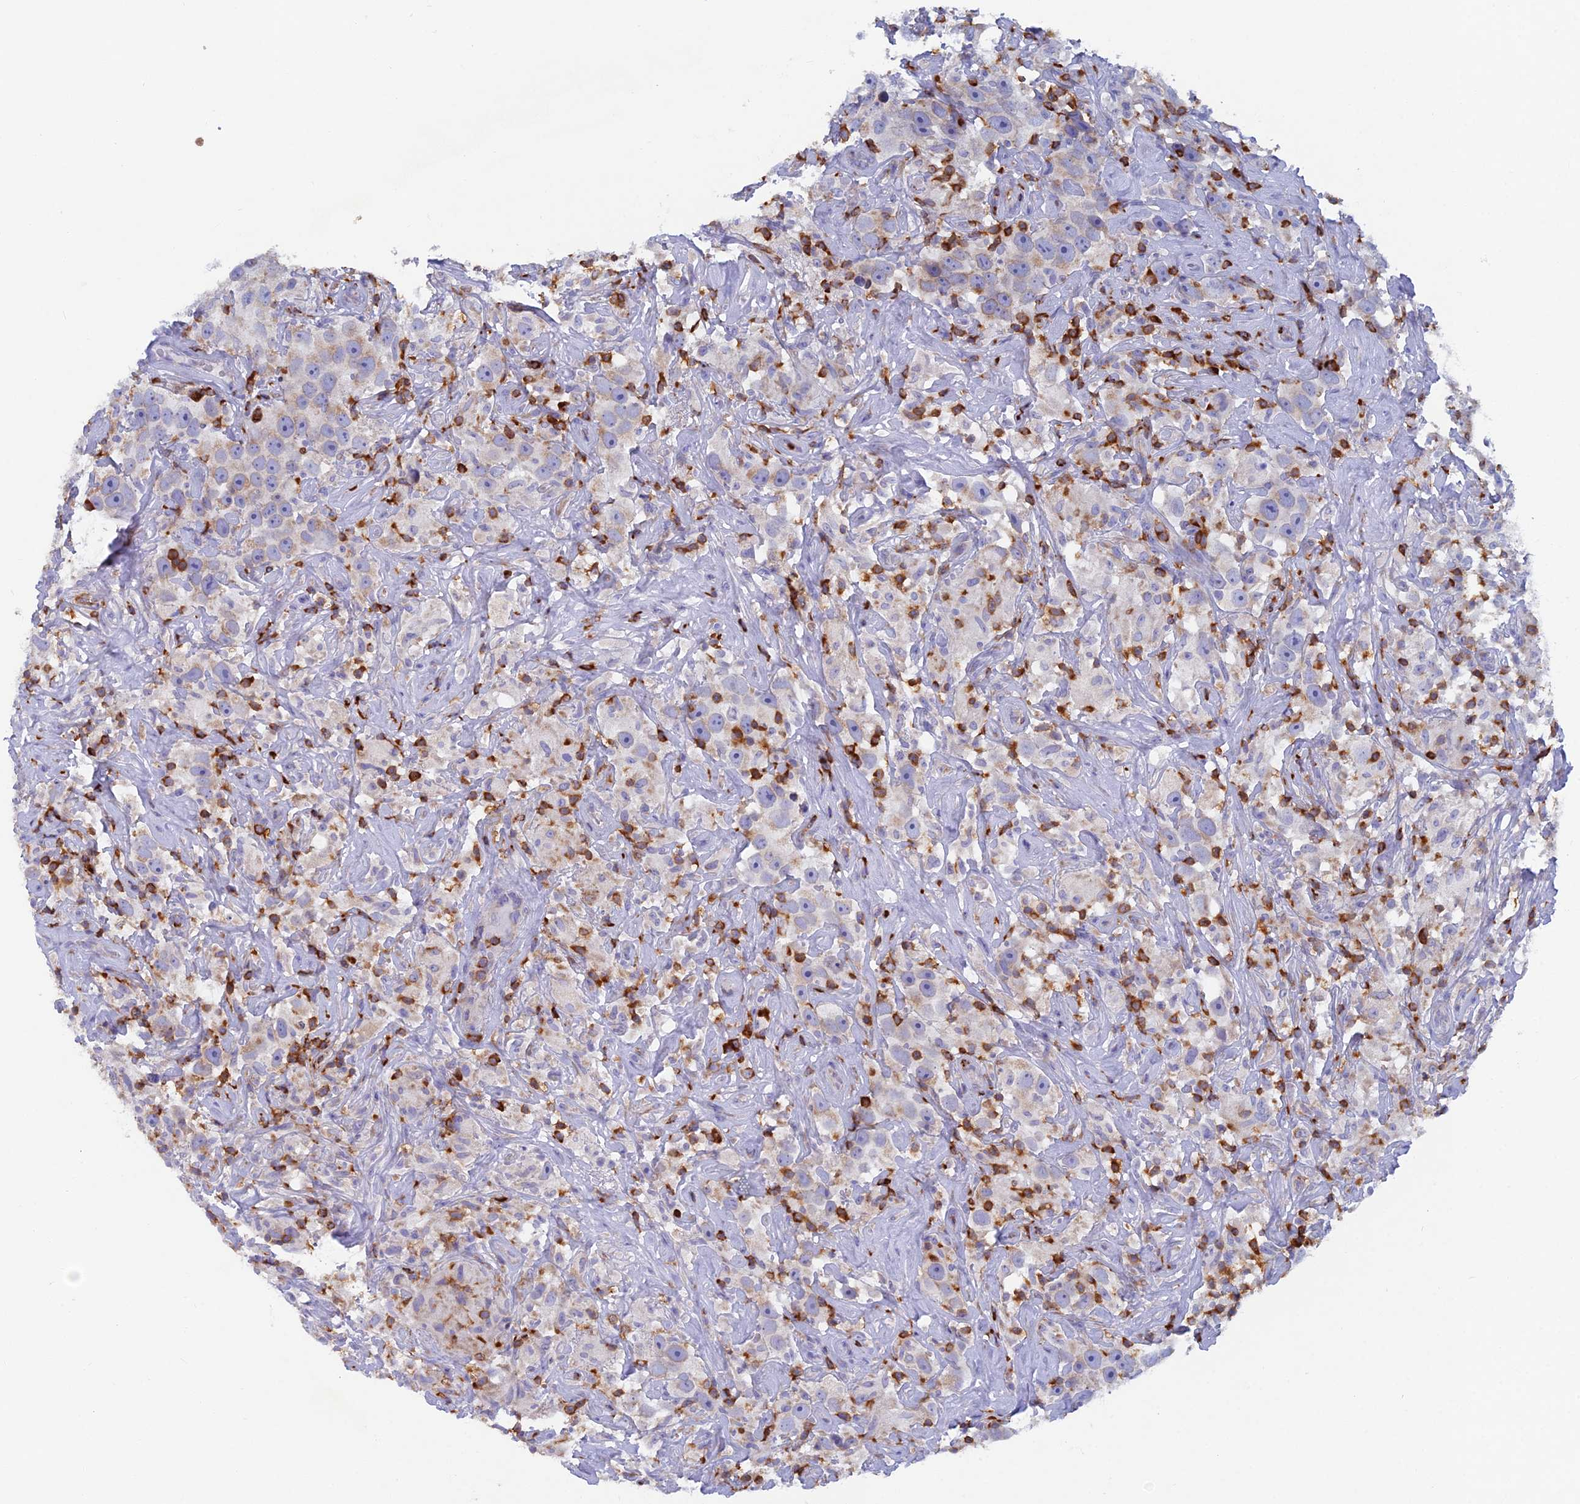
{"staining": {"intensity": "weak", "quantity": "<25%", "location": "cytoplasmic/membranous"}, "tissue": "testis cancer", "cell_type": "Tumor cells", "image_type": "cancer", "snomed": [{"axis": "morphology", "description": "Seminoma, NOS"}, {"axis": "topography", "description": "Testis"}], "caption": "DAB immunohistochemical staining of testis cancer (seminoma) shows no significant staining in tumor cells.", "gene": "ABI3BP", "patient": {"sex": "male", "age": 49}}